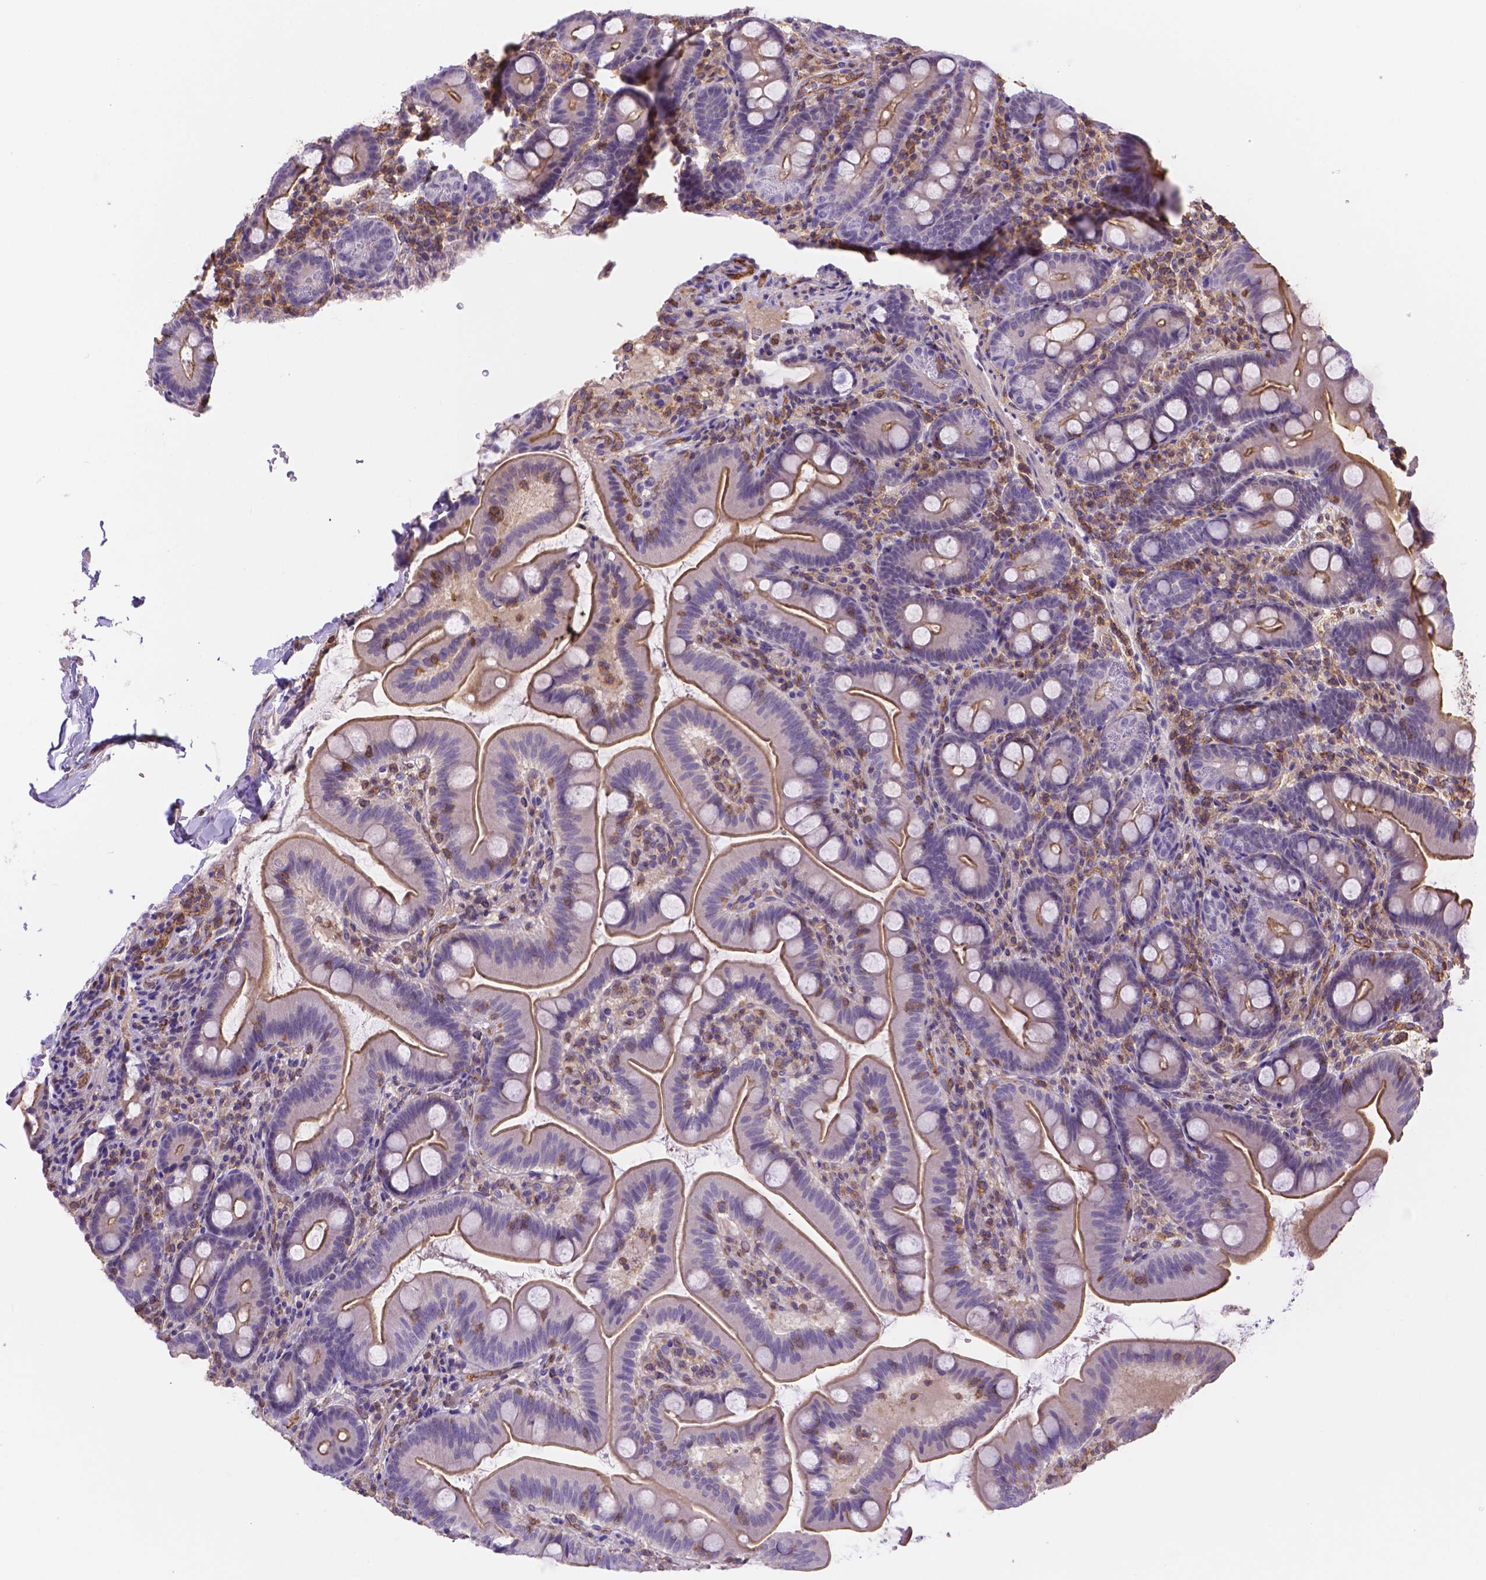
{"staining": {"intensity": "moderate", "quantity": "<25%", "location": "cytoplasmic/membranous"}, "tissue": "duodenum", "cell_type": "Glandular cells", "image_type": "normal", "snomed": [{"axis": "morphology", "description": "Normal tissue, NOS"}, {"axis": "topography", "description": "Duodenum"}], "caption": "Immunohistochemistry of benign human duodenum shows low levels of moderate cytoplasmic/membranous positivity in approximately <25% of glandular cells.", "gene": "DMWD", "patient": {"sex": "male", "age": 59}}